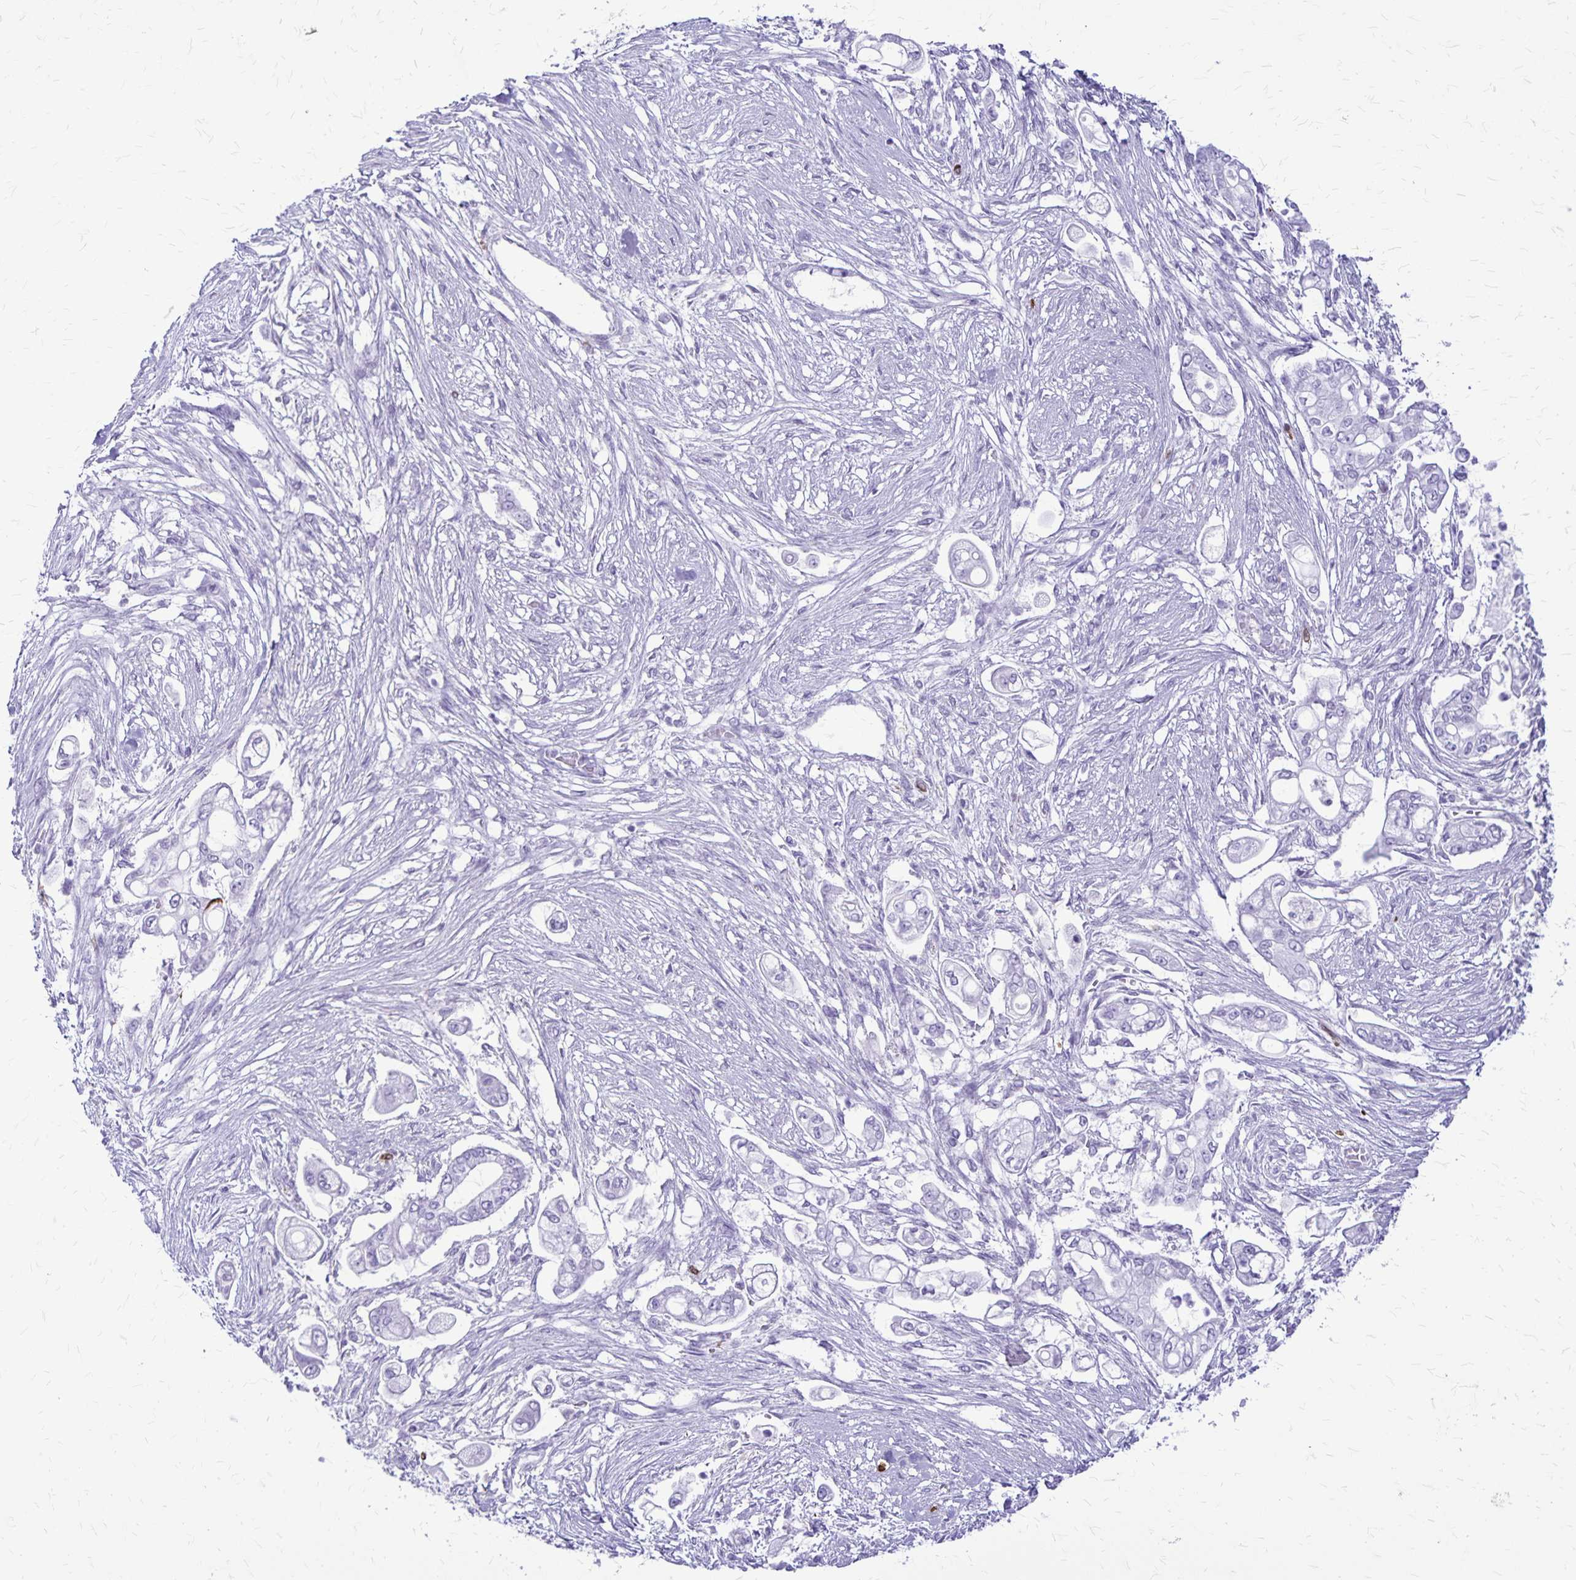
{"staining": {"intensity": "negative", "quantity": "none", "location": "none"}, "tissue": "pancreatic cancer", "cell_type": "Tumor cells", "image_type": "cancer", "snomed": [{"axis": "morphology", "description": "Adenocarcinoma, NOS"}, {"axis": "topography", "description": "Pancreas"}], "caption": "Tumor cells show no significant positivity in pancreatic cancer.", "gene": "RTN1", "patient": {"sex": "female", "age": 69}}